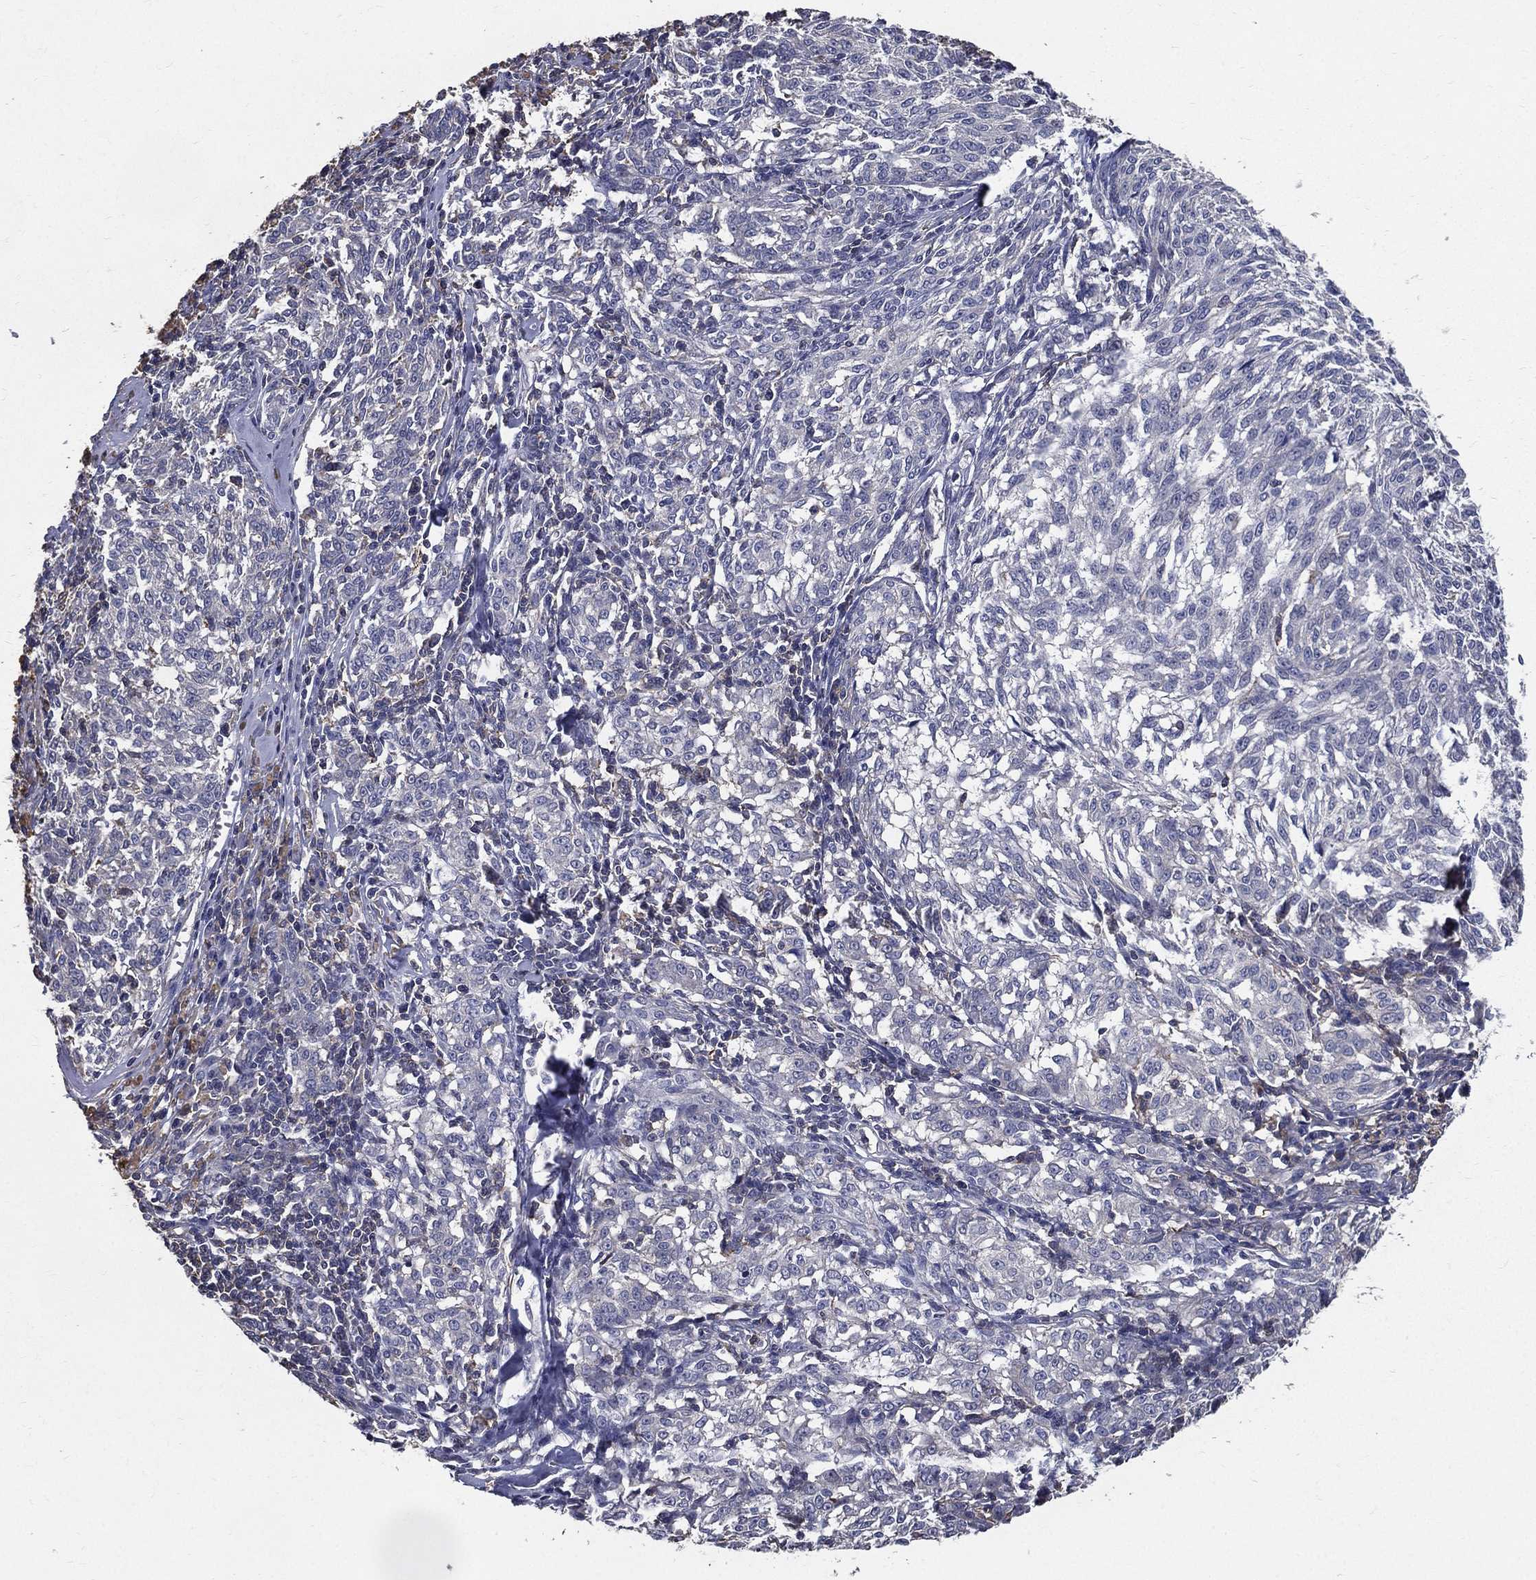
{"staining": {"intensity": "negative", "quantity": "none", "location": "none"}, "tissue": "melanoma", "cell_type": "Tumor cells", "image_type": "cancer", "snomed": [{"axis": "morphology", "description": "Malignant melanoma, NOS"}, {"axis": "topography", "description": "Skin"}], "caption": "Immunohistochemistry of melanoma displays no expression in tumor cells.", "gene": "SERPINB2", "patient": {"sex": "female", "age": 72}}